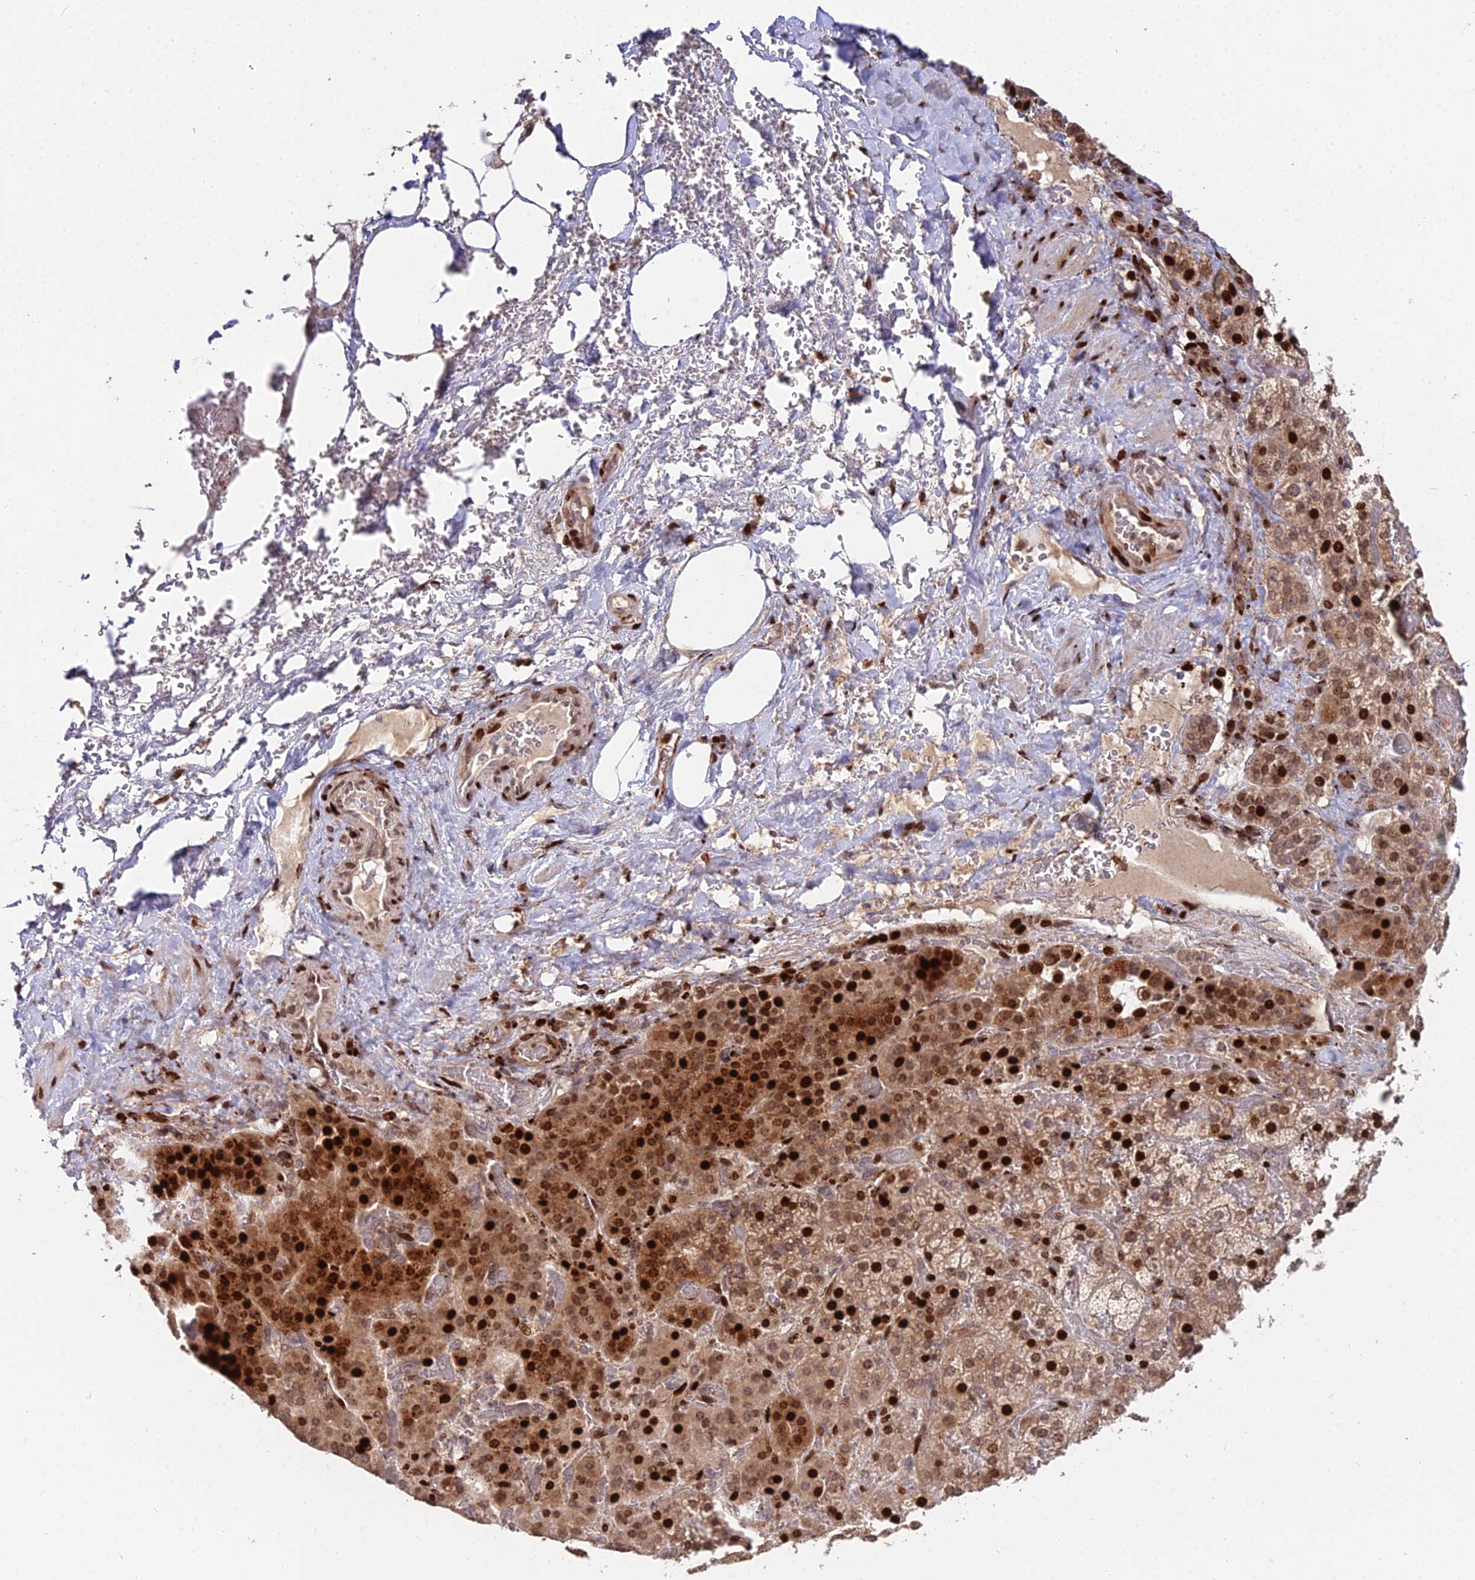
{"staining": {"intensity": "strong", "quantity": ">75%", "location": "cytoplasmic/membranous,nuclear"}, "tissue": "adrenal gland", "cell_type": "Glandular cells", "image_type": "normal", "snomed": [{"axis": "morphology", "description": "Normal tissue, NOS"}, {"axis": "topography", "description": "Adrenal gland"}], "caption": "This image exhibits unremarkable adrenal gland stained with immunohistochemistry (IHC) to label a protein in brown. The cytoplasmic/membranous,nuclear of glandular cells show strong positivity for the protein. Nuclei are counter-stained blue.", "gene": "RBMS2", "patient": {"sex": "male", "age": 57}}